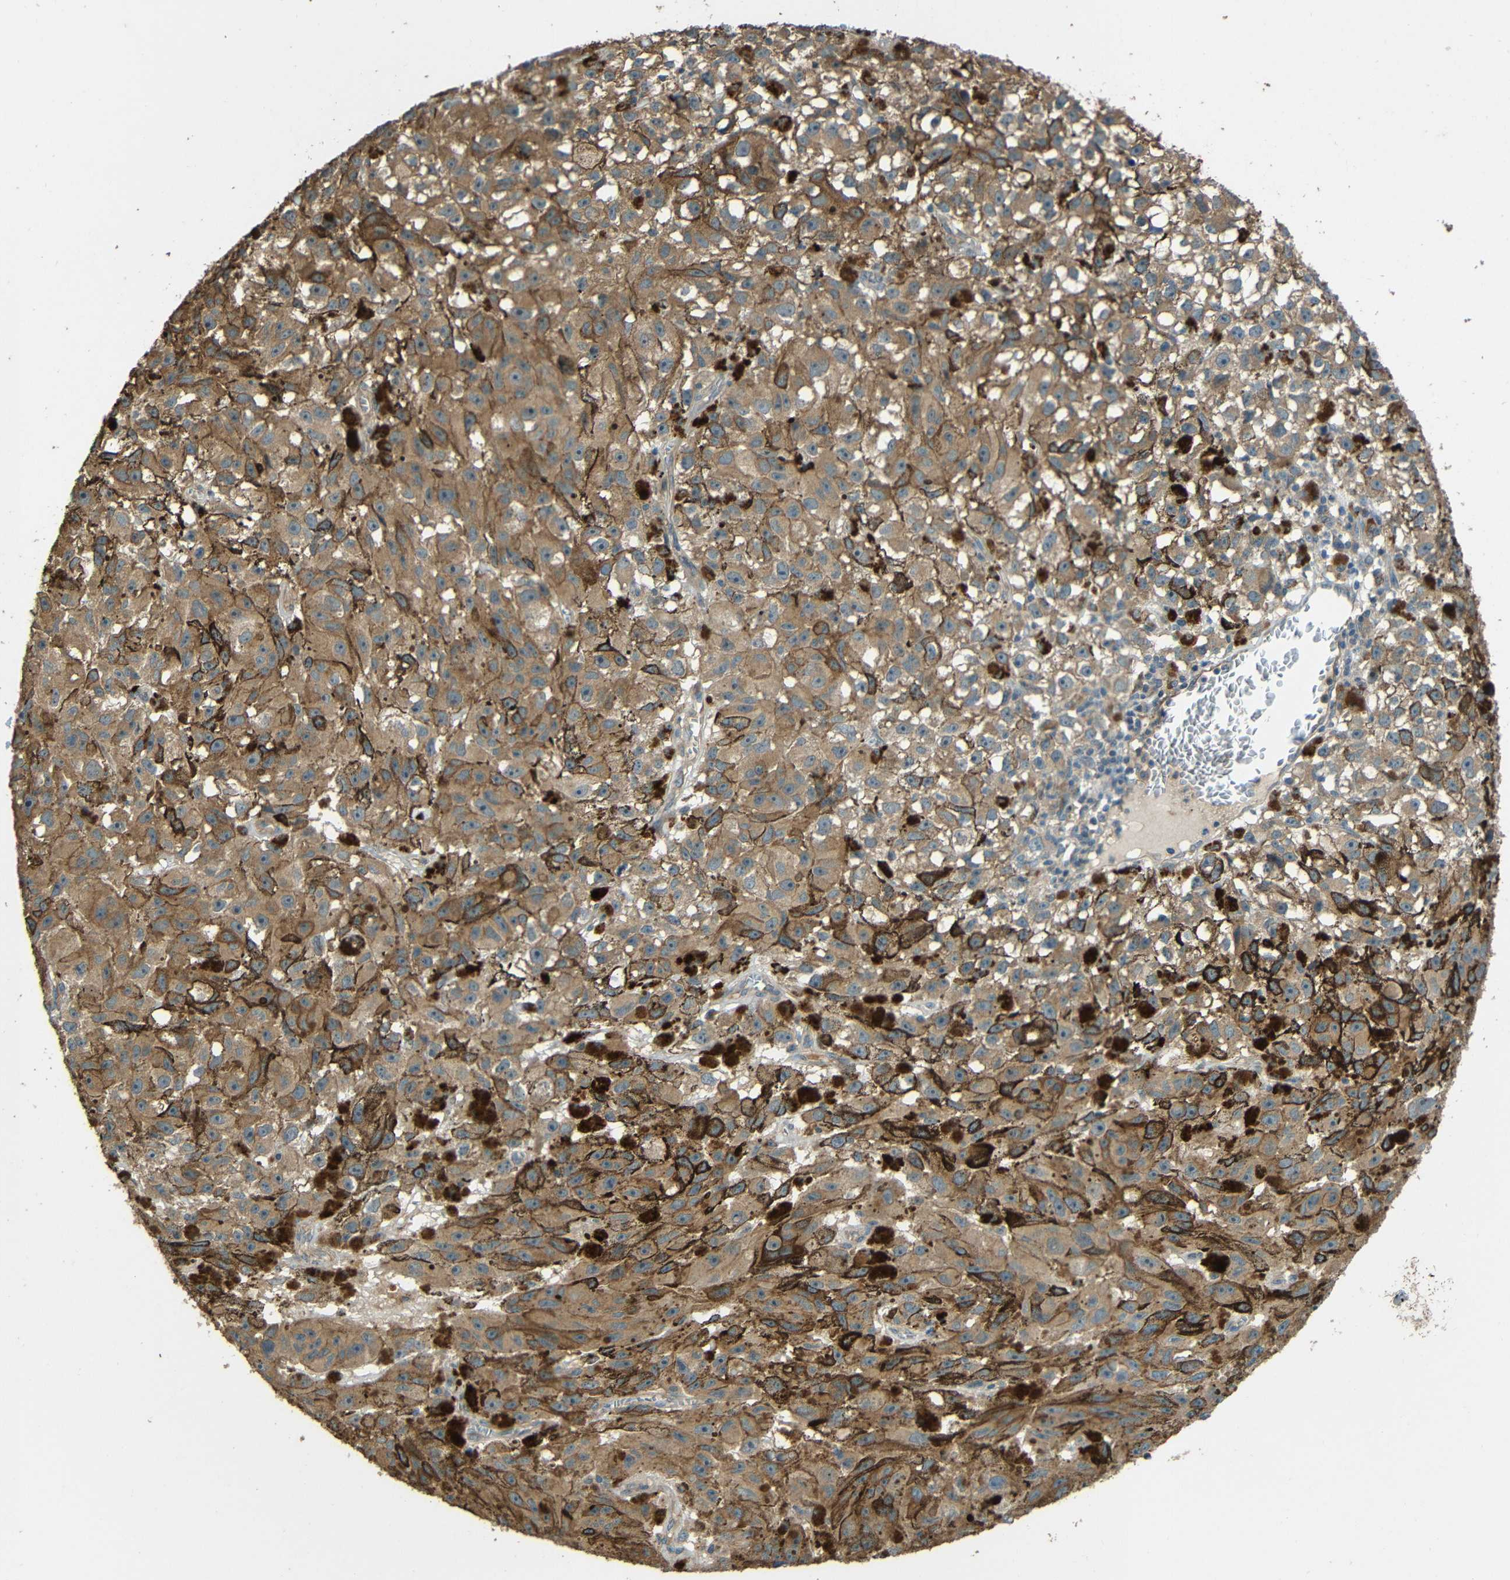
{"staining": {"intensity": "moderate", "quantity": ">75%", "location": "cytoplasmic/membranous"}, "tissue": "melanoma", "cell_type": "Tumor cells", "image_type": "cancer", "snomed": [{"axis": "morphology", "description": "Malignant melanoma, NOS"}, {"axis": "topography", "description": "Skin"}], "caption": "A medium amount of moderate cytoplasmic/membranous expression is appreciated in about >75% of tumor cells in malignant melanoma tissue. Nuclei are stained in blue.", "gene": "ACACA", "patient": {"sex": "female", "age": 104}}